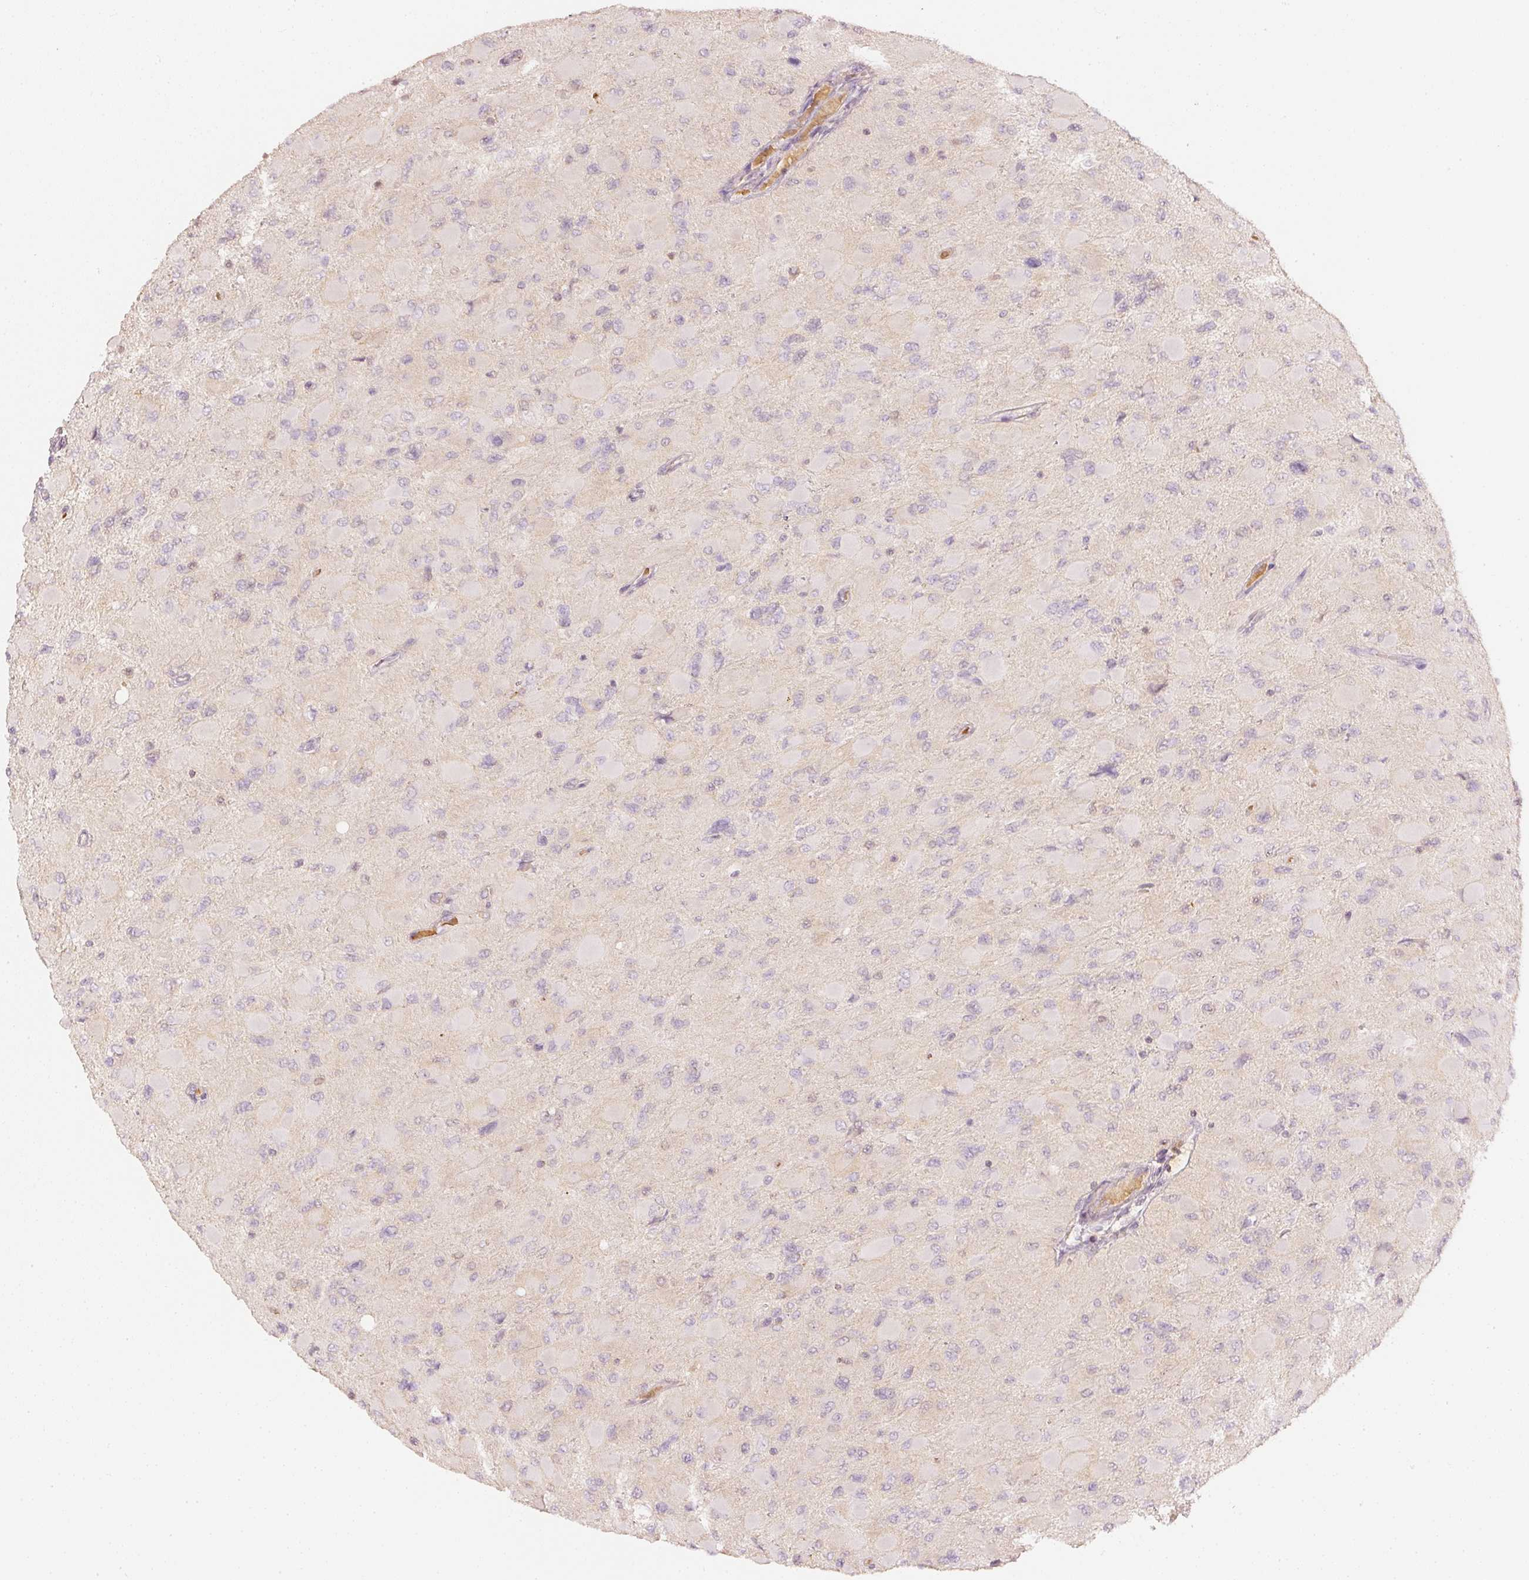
{"staining": {"intensity": "negative", "quantity": "none", "location": "none"}, "tissue": "glioma", "cell_type": "Tumor cells", "image_type": "cancer", "snomed": [{"axis": "morphology", "description": "Glioma, malignant, High grade"}, {"axis": "topography", "description": "Cerebral cortex"}], "caption": "The image demonstrates no significant staining in tumor cells of high-grade glioma (malignant).", "gene": "GZMA", "patient": {"sex": "female", "age": 36}}